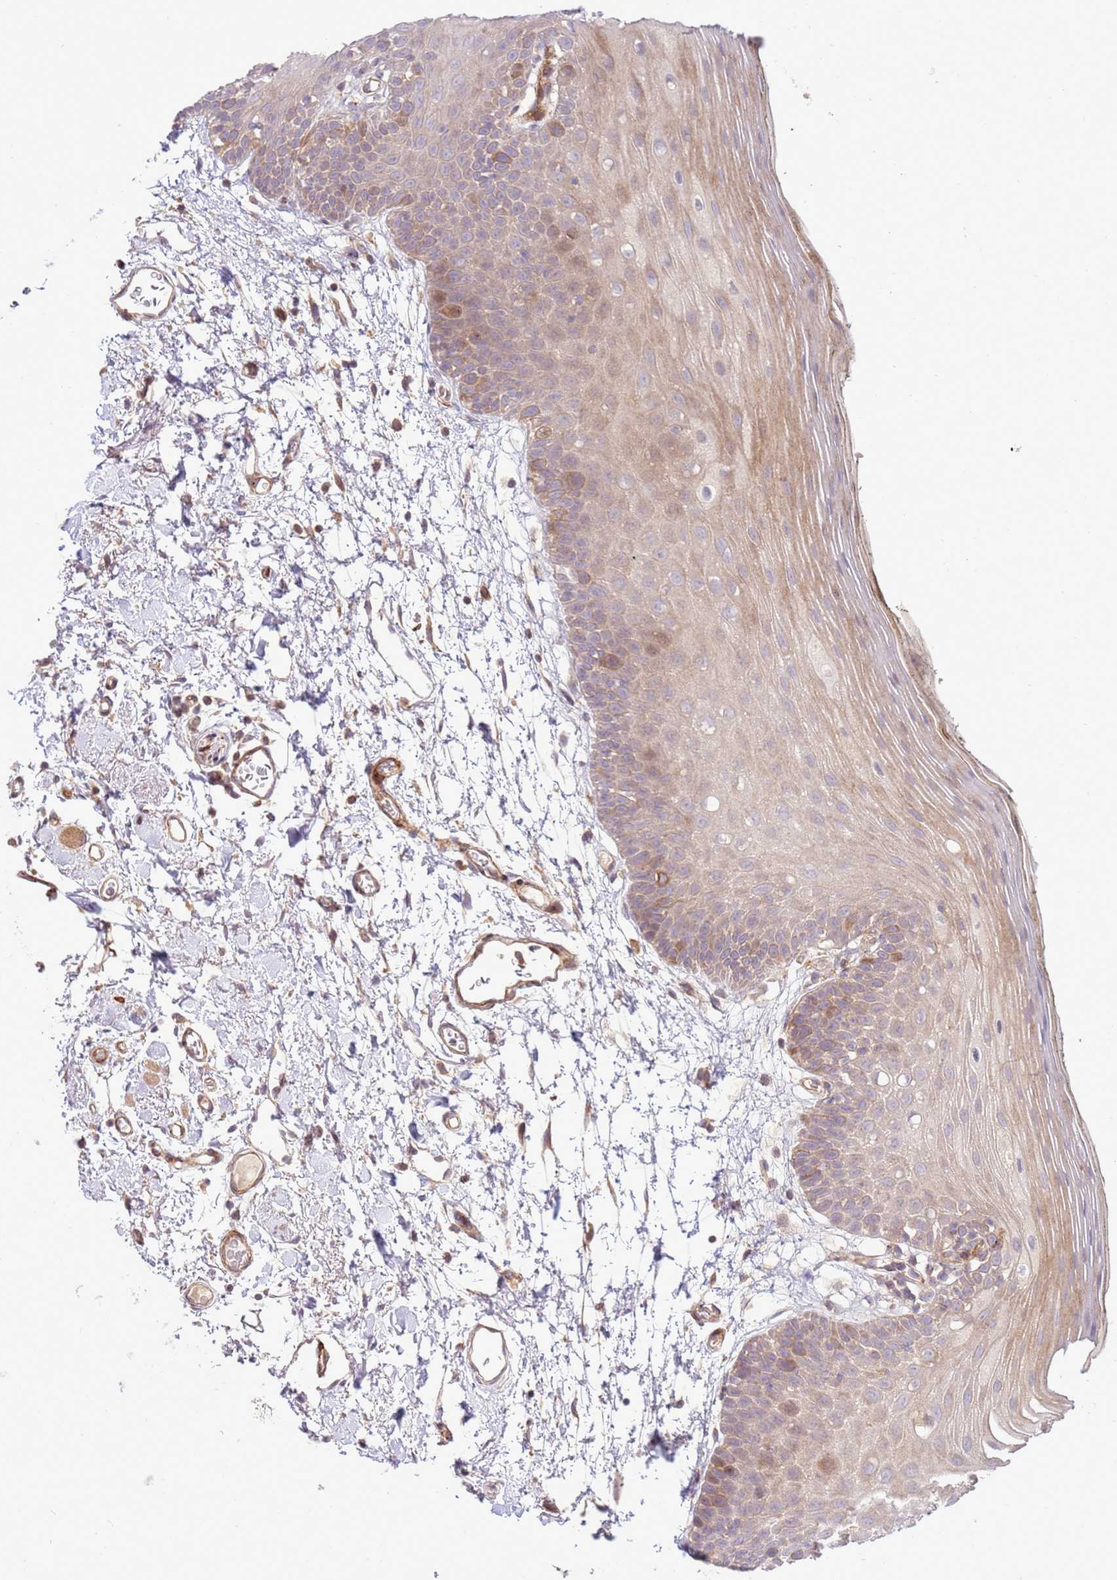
{"staining": {"intensity": "moderate", "quantity": "25%-75%", "location": "cytoplasmic/membranous"}, "tissue": "oral mucosa", "cell_type": "Squamous epithelial cells", "image_type": "normal", "snomed": [{"axis": "morphology", "description": "Normal tissue, NOS"}, {"axis": "topography", "description": "Oral tissue"}, {"axis": "topography", "description": "Tounge, NOS"}], "caption": "Brown immunohistochemical staining in normal human oral mucosa exhibits moderate cytoplasmic/membranous staining in about 25%-75% of squamous epithelial cells.", "gene": "ZNF624", "patient": {"sex": "female", "age": 81}}